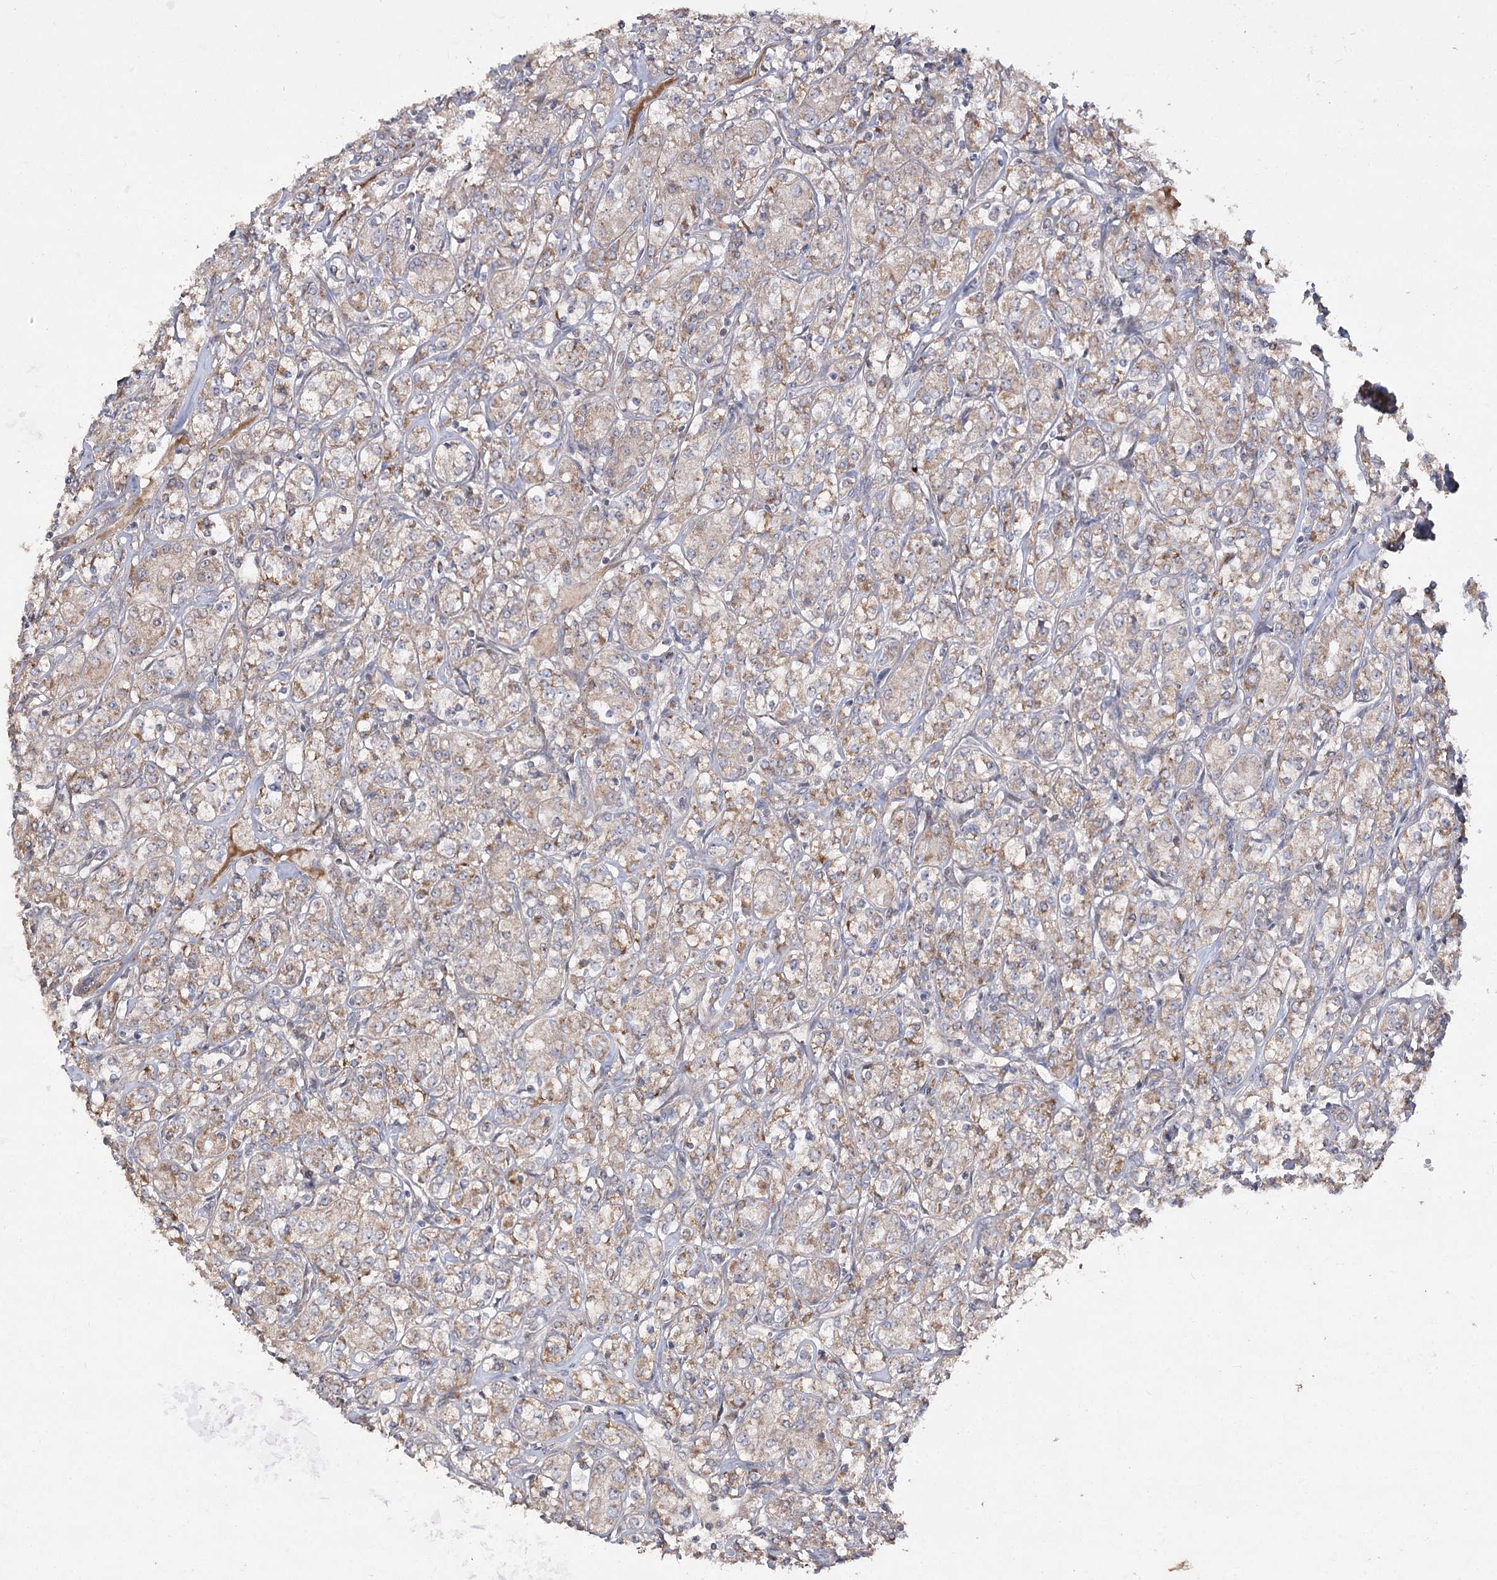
{"staining": {"intensity": "weak", "quantity": ">75%", "location": "cytoplasmic/membranous"}, "tissue": "renal cancer", "cell_type": "Tumor cells", "image_type": "cancer", "snomed": [{"axis": "morphology", "description": "Adenocarcinoma, NOS"}, {"axis": "topography", "description": "Kidney"}], "caption": "DAB immunohistochemical staining of renal cancer shows weak cytoplasmic/membranous protein expression in about >75% of tumor cells. (brown staining indicates protein expression, while blue staining denotes nuclei).", "gene": "NADK2", "patient": {"sex": "male", "age": 77}}